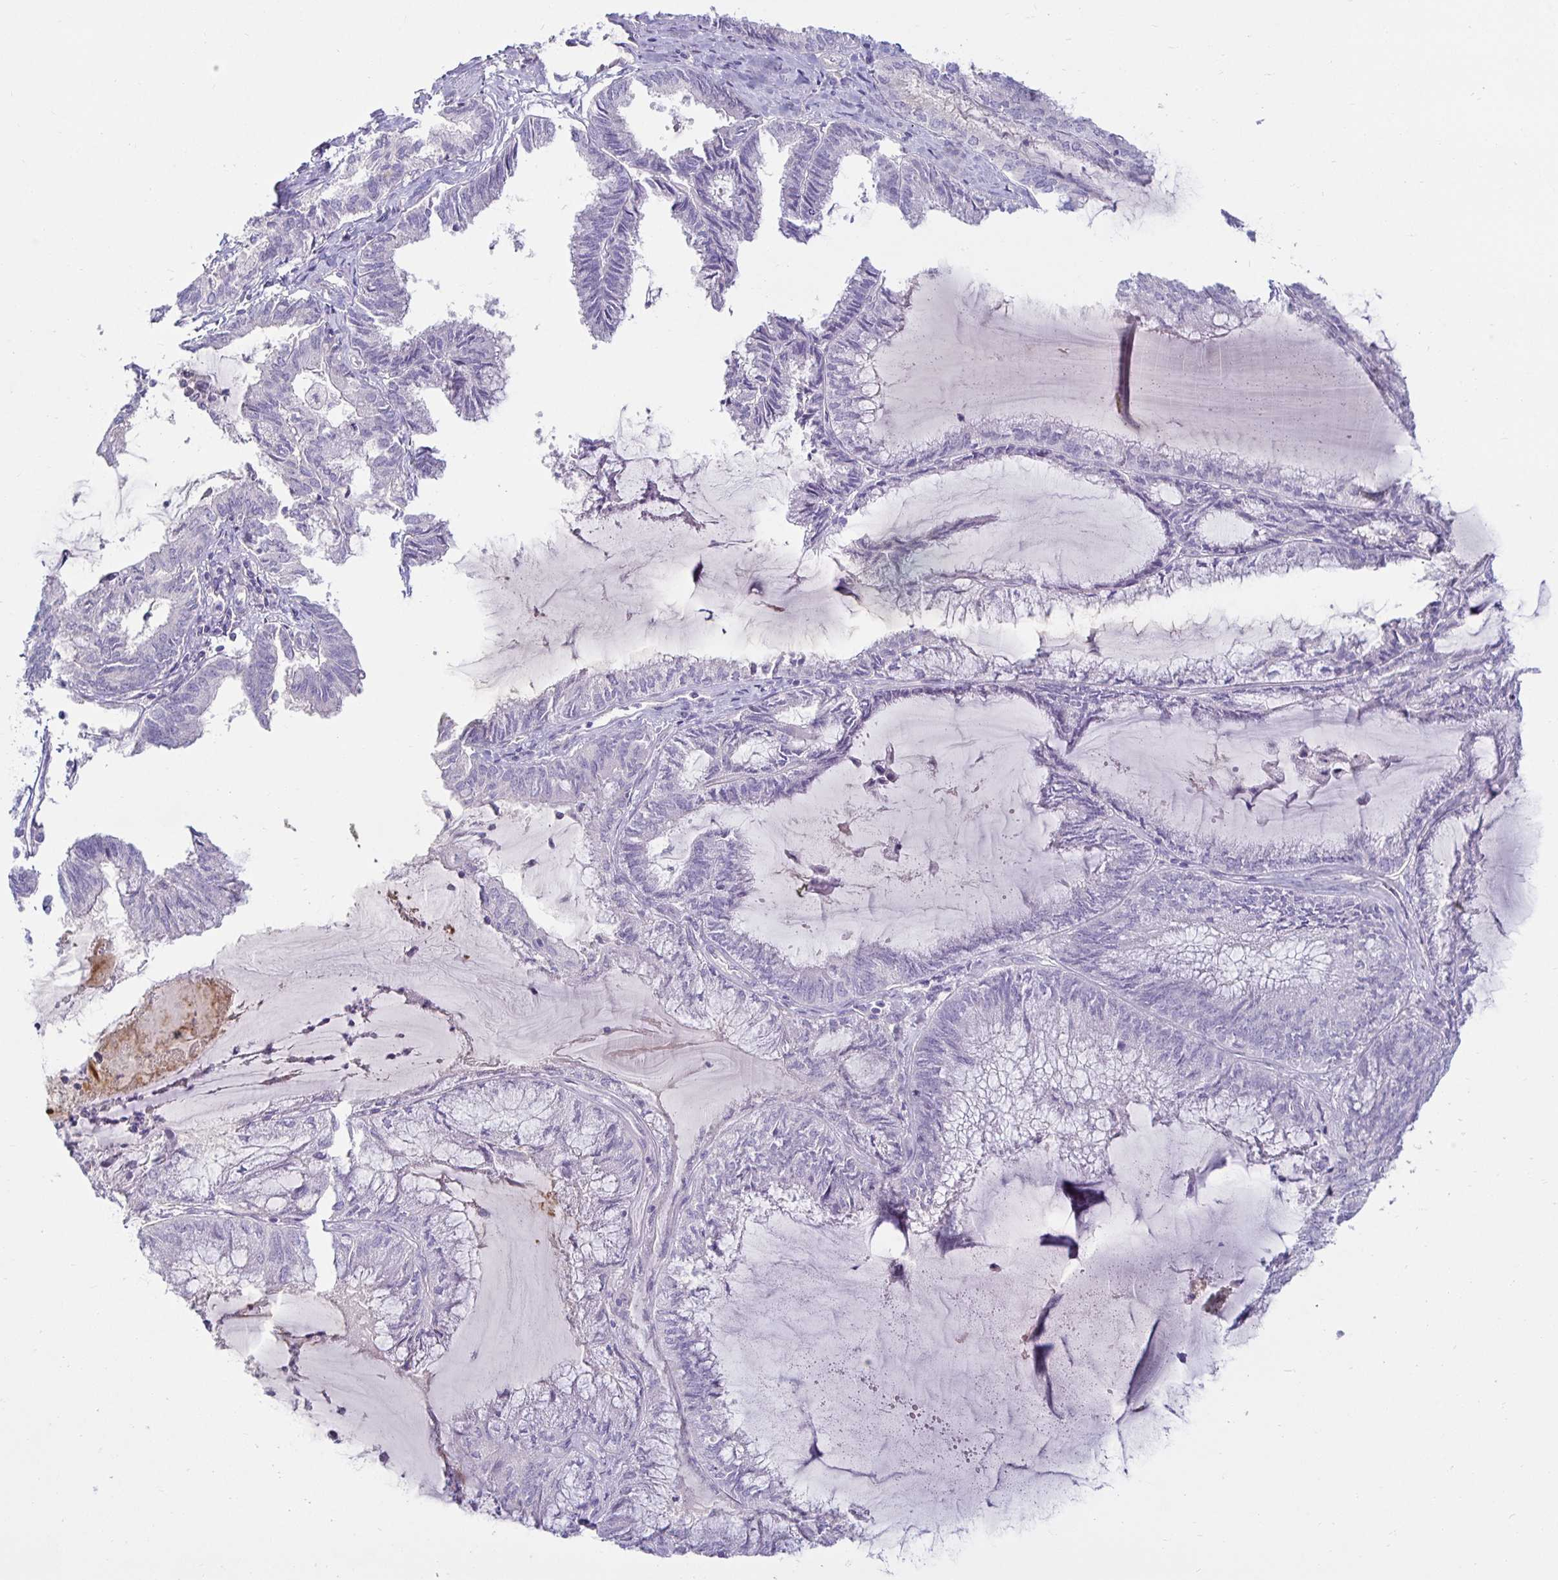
{"staining": {"intensity": "negative", "quantity": "none", "location": "none"}, "tissue": "endometrial cancer", "cell_type": "Tumor cells", "image_type": "cancer", "snomed": [{"axis": "morphology", "description": "Carcinoma, NOS"}, {"axis": "topography", "description": "Endometrium"}], "caption": "This photomicrograph is of endometrial cancer (carcinoma) stained with immunohistochemistry (IHC) to label a protein in brown with the nuclei are counter-stained blue. There is no expression in tumor cells. (IHC, brightfield microscopy, high magnification).", "gene": "SPAG4", "patient": {"sex": "female", "age": 62}}